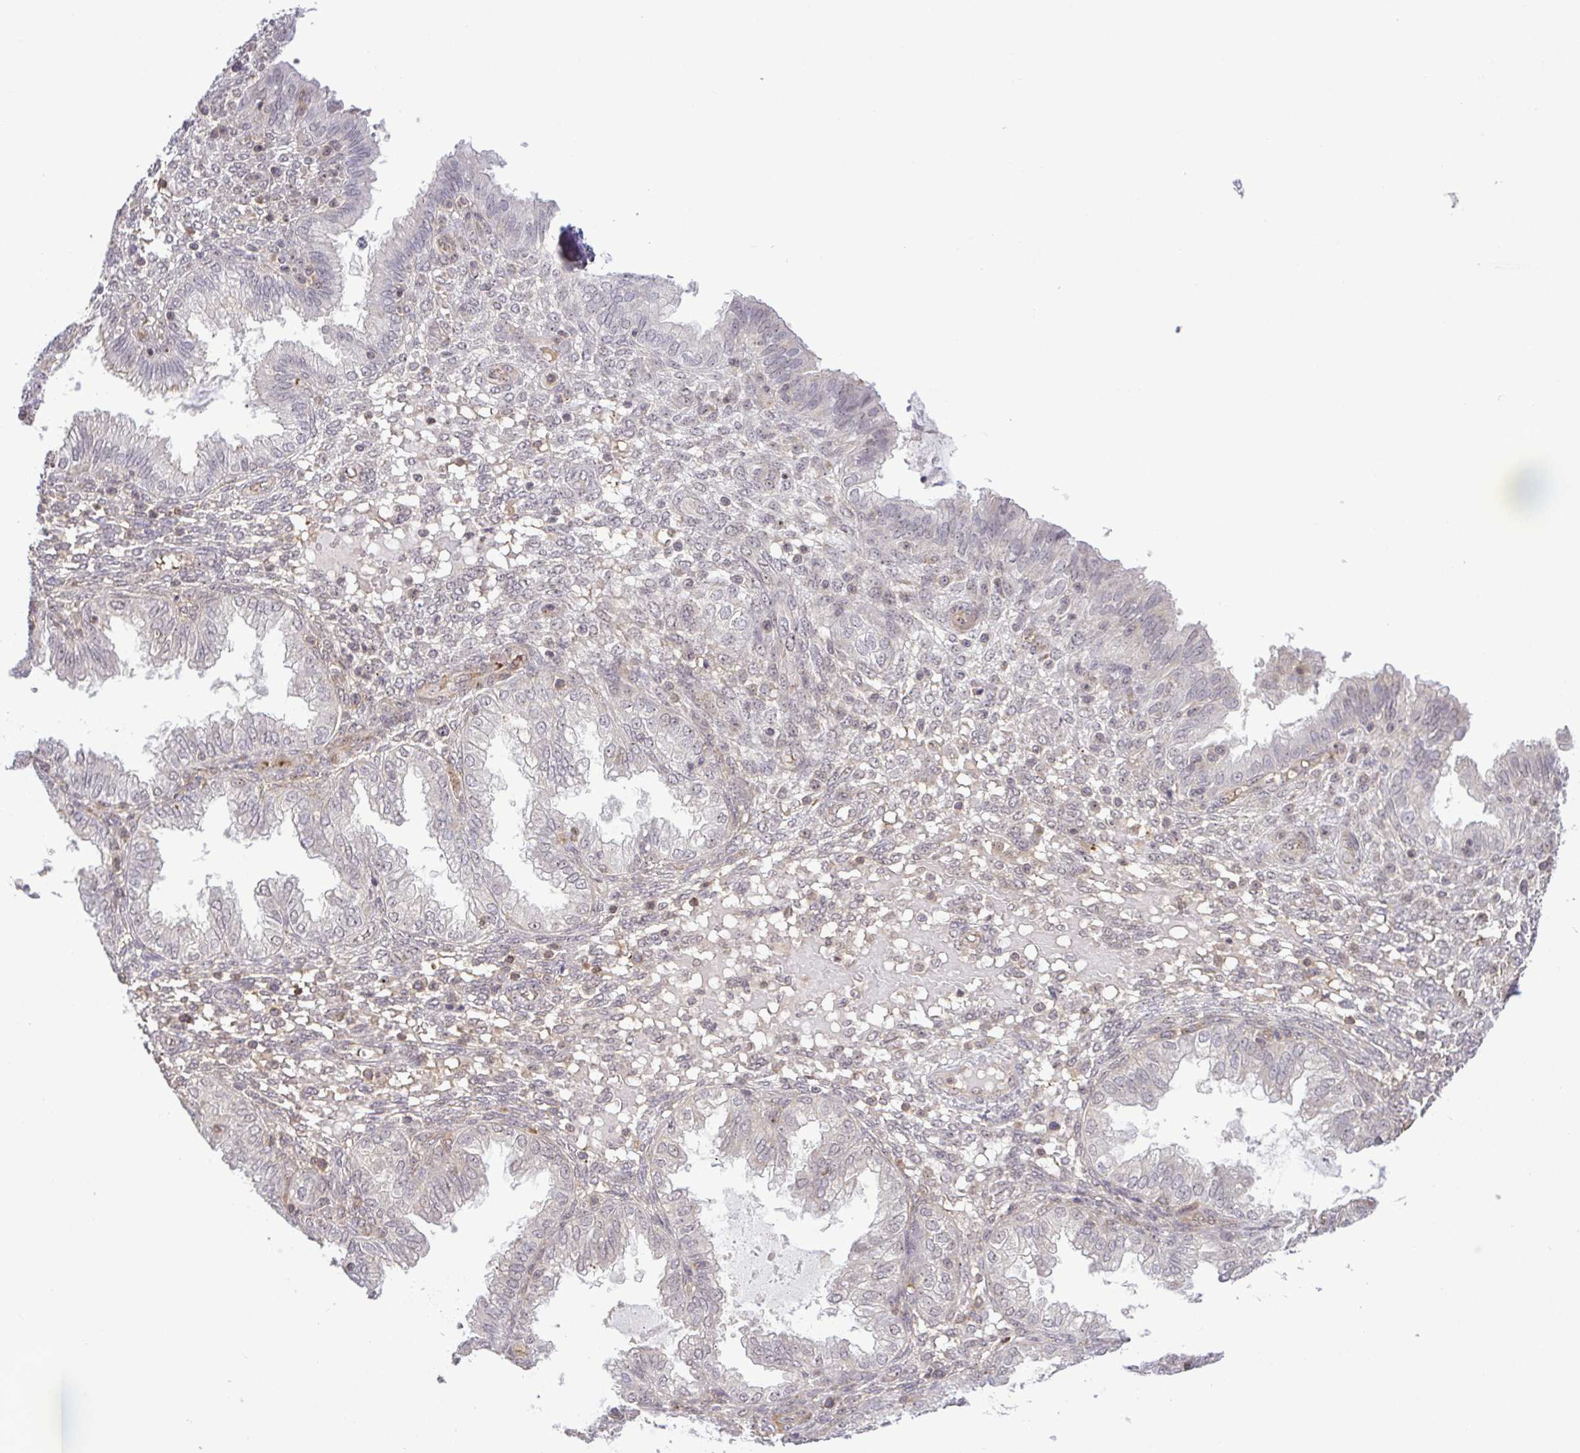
{"staining": {"intensity": "negative", "quantity": "none", "location": "none"}, "tissue": "endometrium", "cell_type": "Cells in endometrial stroma", "image_type": "normal", "snomed": [{"axis": "morphology", "description": "Normal tissue, NOS"}, {"axis": "topography", "description": "Endometrium"}], "caption": "A high-resolution photomicrograph shows IHC staining of normal endometrium, which displays no significant positivity in cells in endometrial stroma.", "gene": "RSL24D1", "patient": {"sex": "female", "age": 33}}